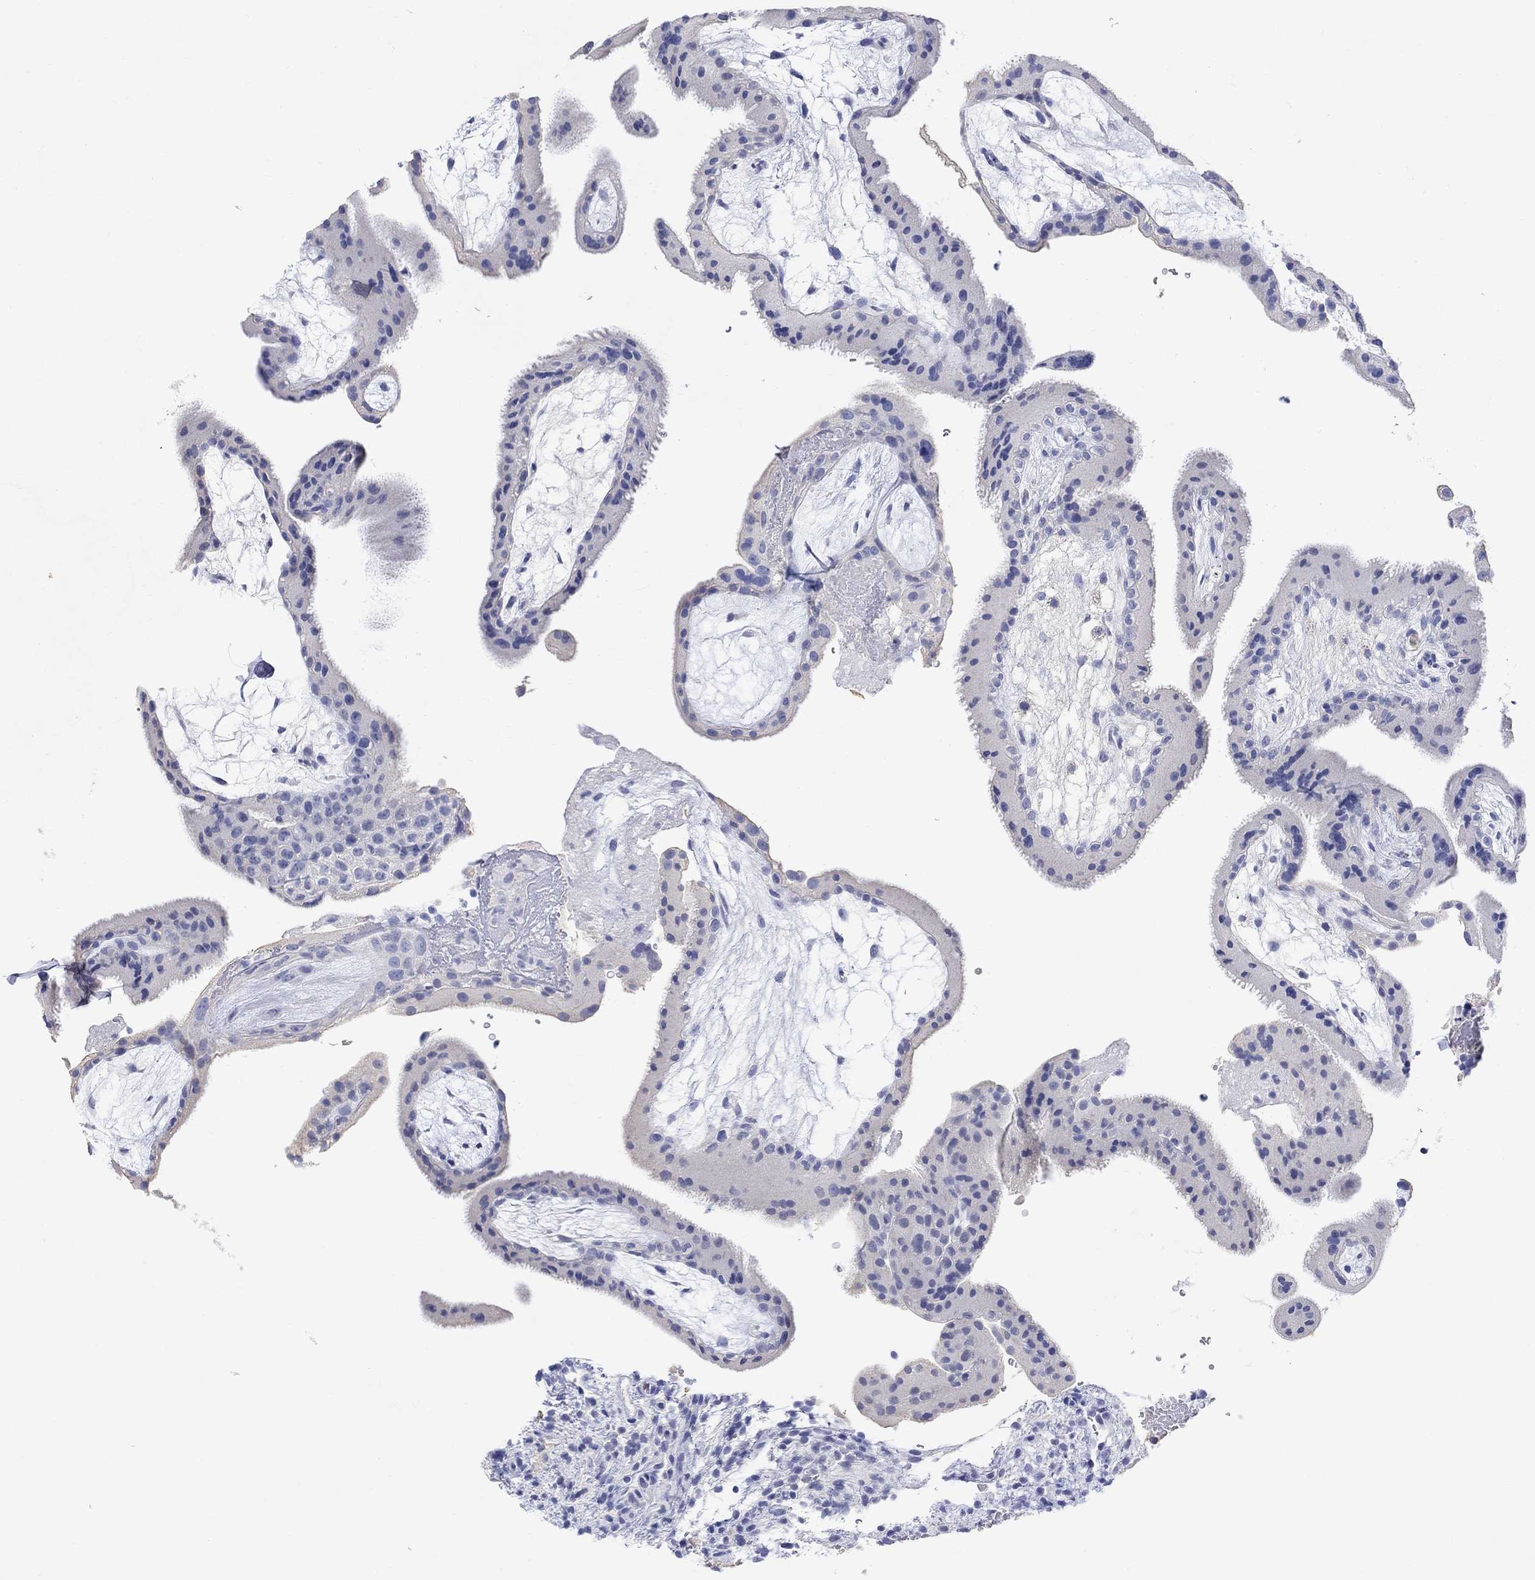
{"staining": {"intensity": "negative", "quantity": "none", "location": "none"}, "tissue": "placenta", "cell_type": "Decidual cells", "image_type": "normal", "snomed": [{"axis": "morphology", "description": "Normal tissue, NOS"}, {"axis": "topography", "description": "Placenta"}], "caption": "This is a image of immunohistochemistry (IHC) staining of normal placenta, which shows no expression in decidual cells.", "gene": "TYR", "patient": {"sex": "female", "age": 19}}